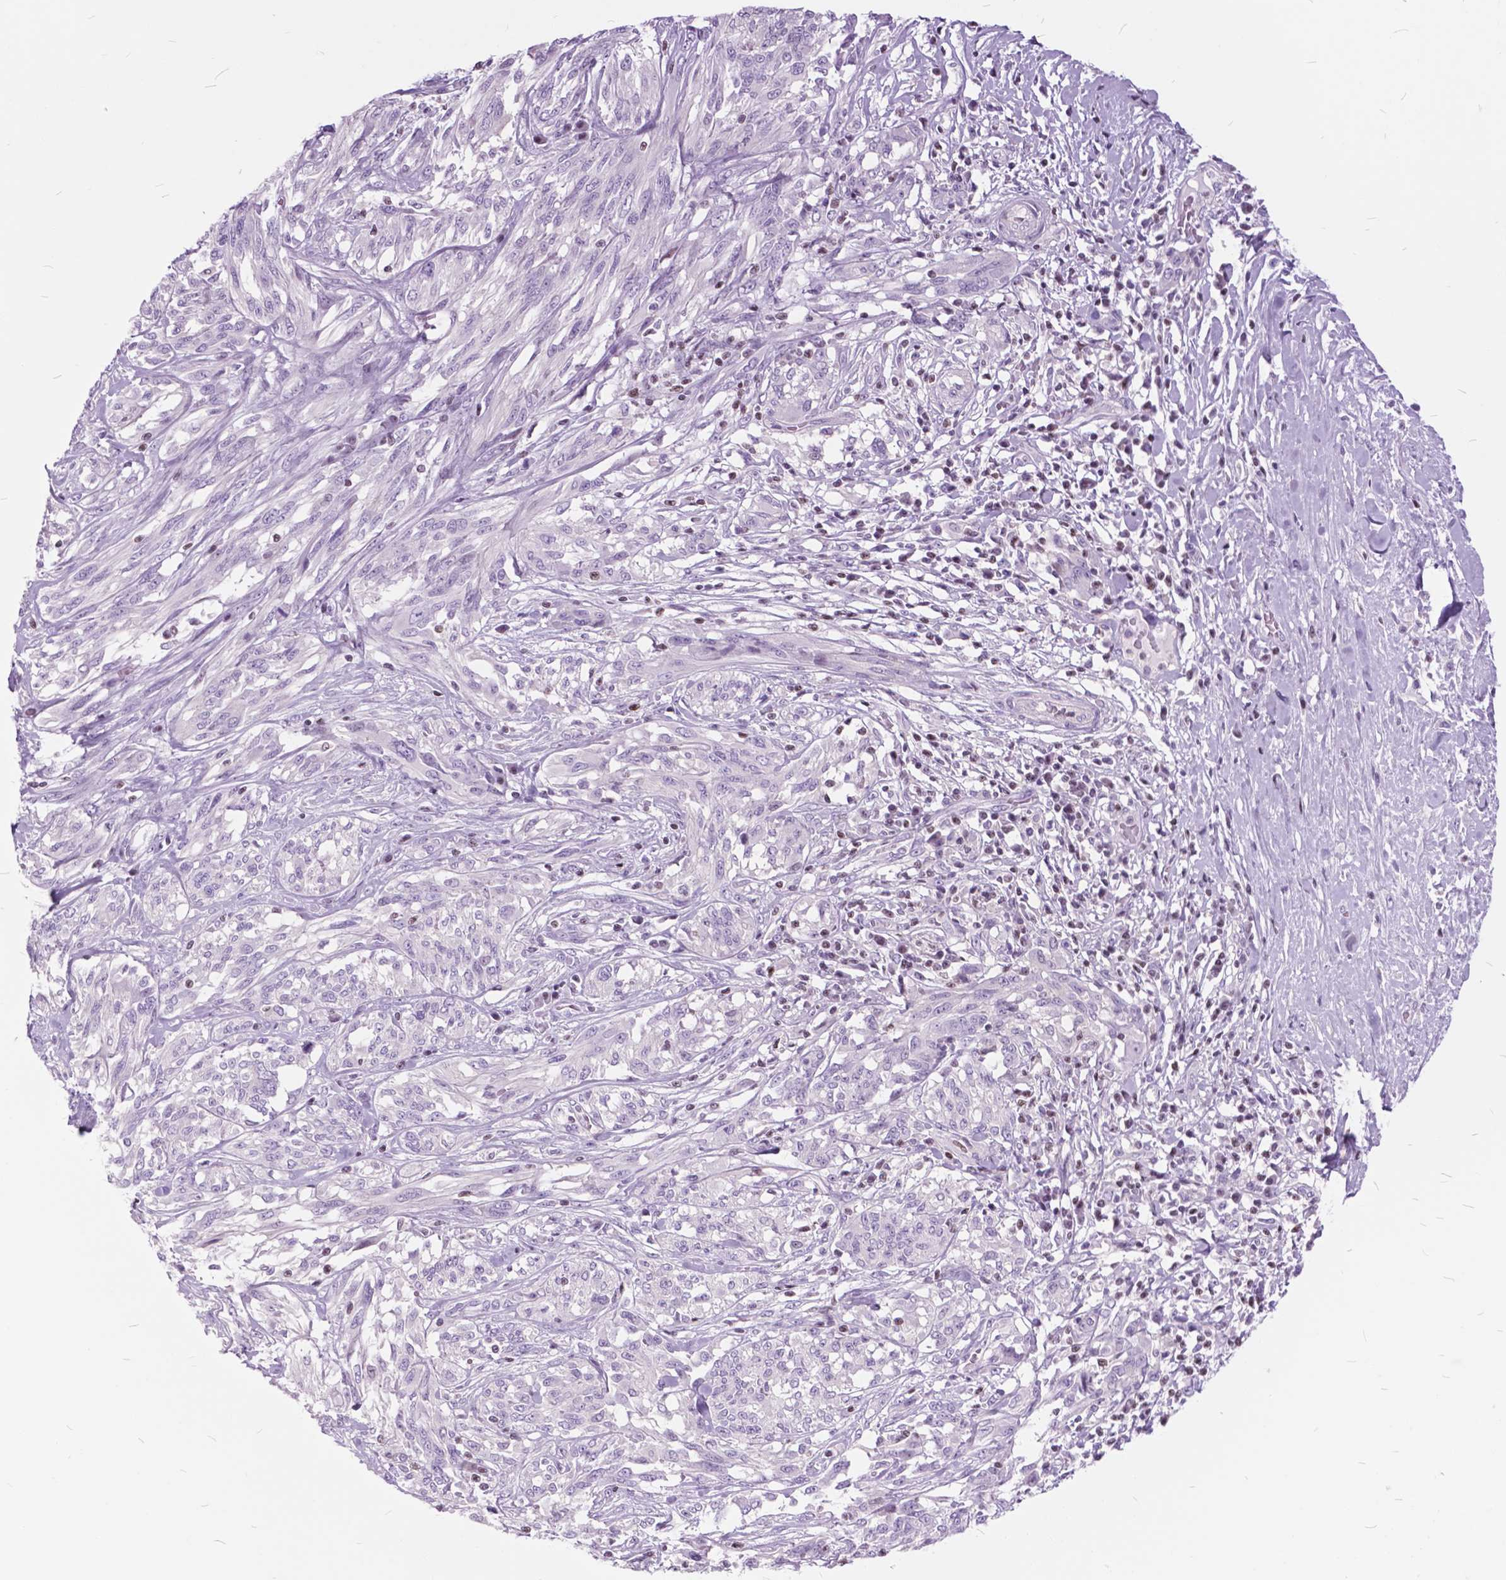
{"staining": {"intensity": "negative", "quantity": "none", "location": "none"}, "tissue": "melanoma", "cell_type": "Tumor cells", "image_type": "cancer", "snomed": [{"axis": "morphology", "description": "Malignant melanoma, NOS"}, {"axis": "topography", "description": "Skin"}], "caption": "The immunohistochemistry (IHC) image has no significant staining in tumor cells of melanoma tissue.", "gene": "SP140", "patient": {"sex": "female", "age": 91}}